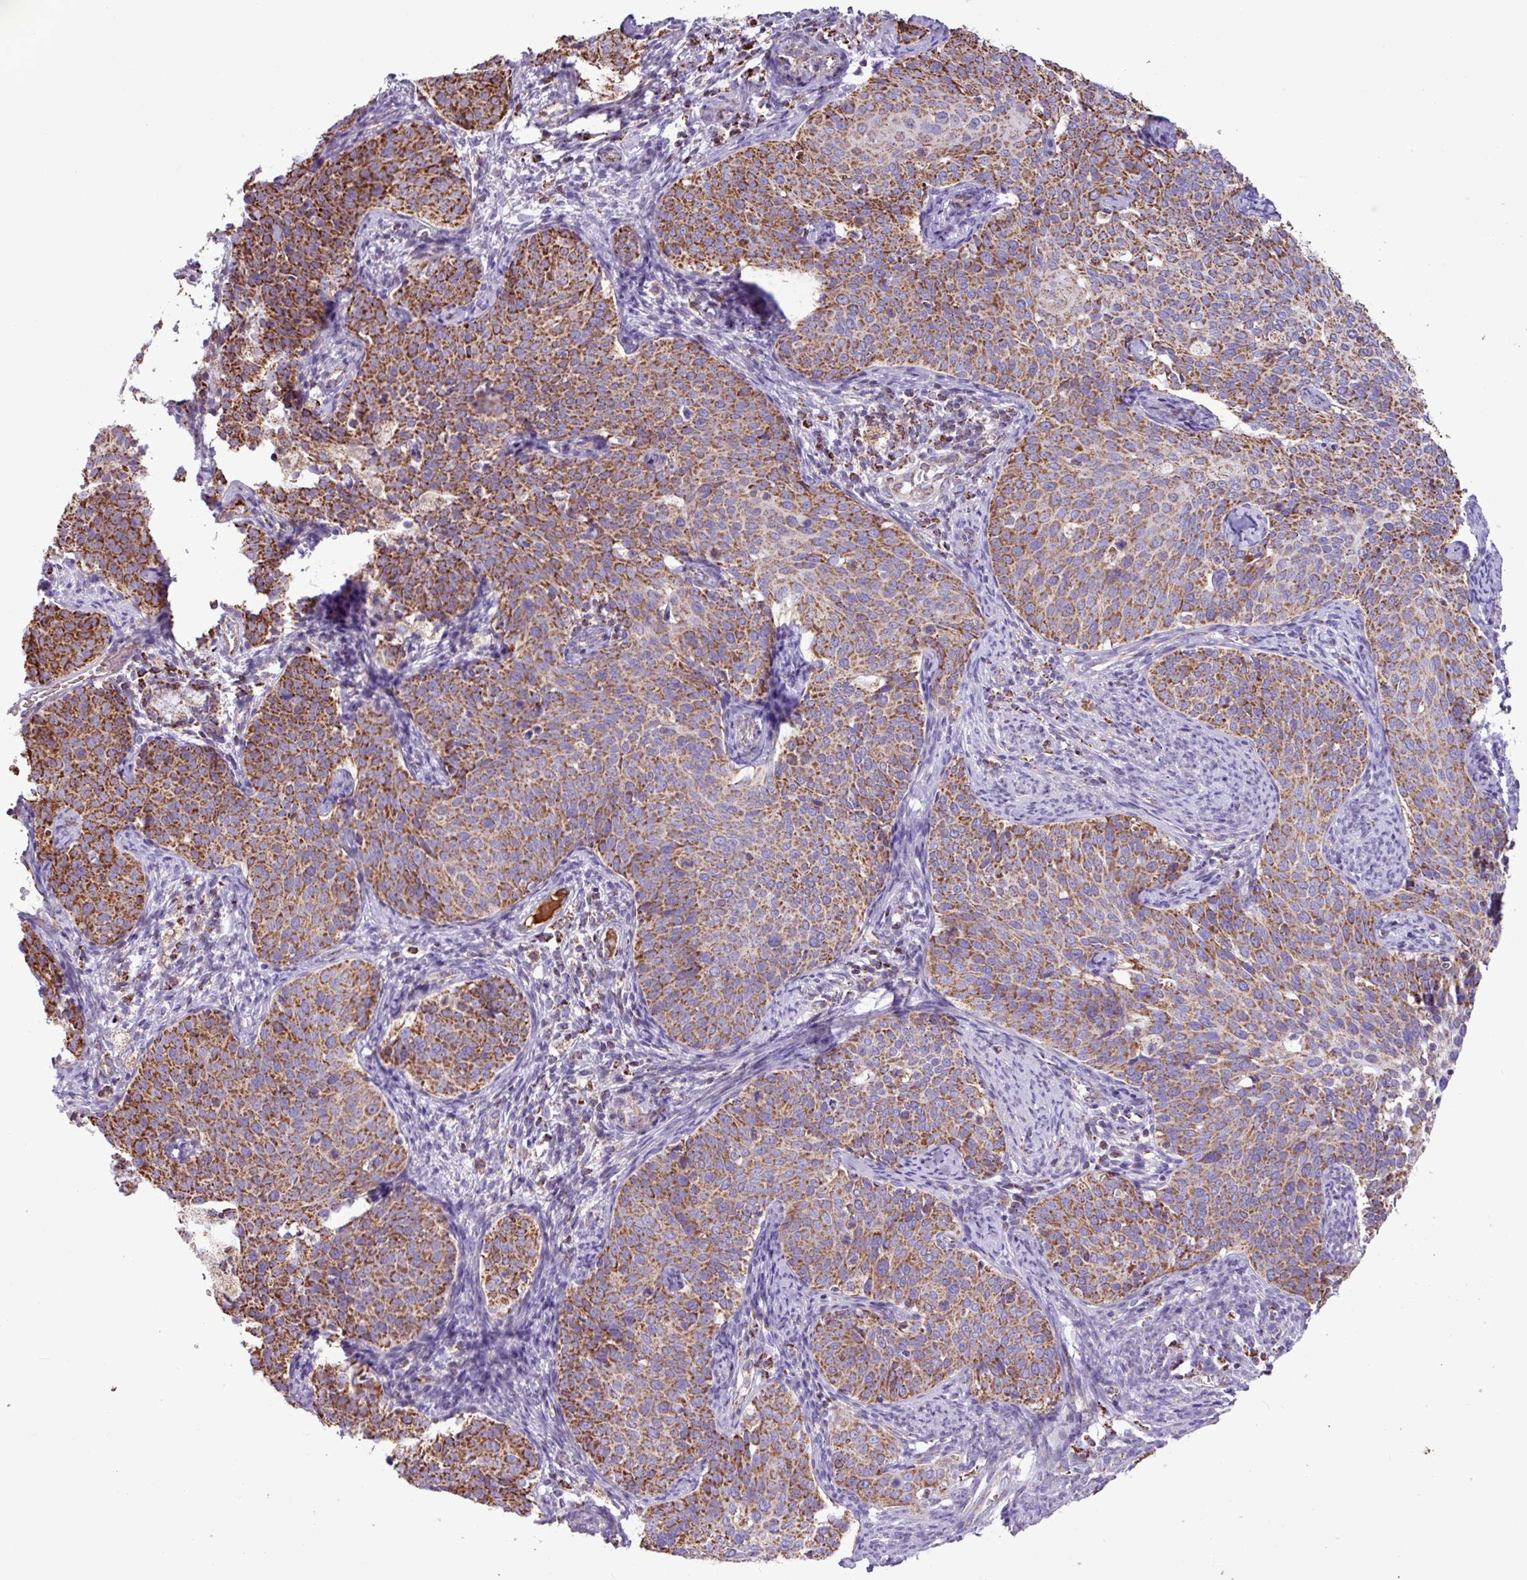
{"staining": {"intensity": "moderate", "quantity": ">75%", "location": "cytoplasmic/membranous"}, "tissue": "cervical cancer", "cell_type": "Tumor cells", "image_type": "cancer", "snomed": [{"axis": "morphology", "description": "Squamous cell carcinoma, NOS"}, {"axis": "topography", "description": "Cervix"}], "caption": "About >75% of tumor cells in cervical cancer (squamous cell carcinoma) show moderate cytoplasmic/membranous protein expression as visualized by brown immunohistochemical staining.", "gene": "RTL3", "patient": {"sex": "female", "age": 44}}